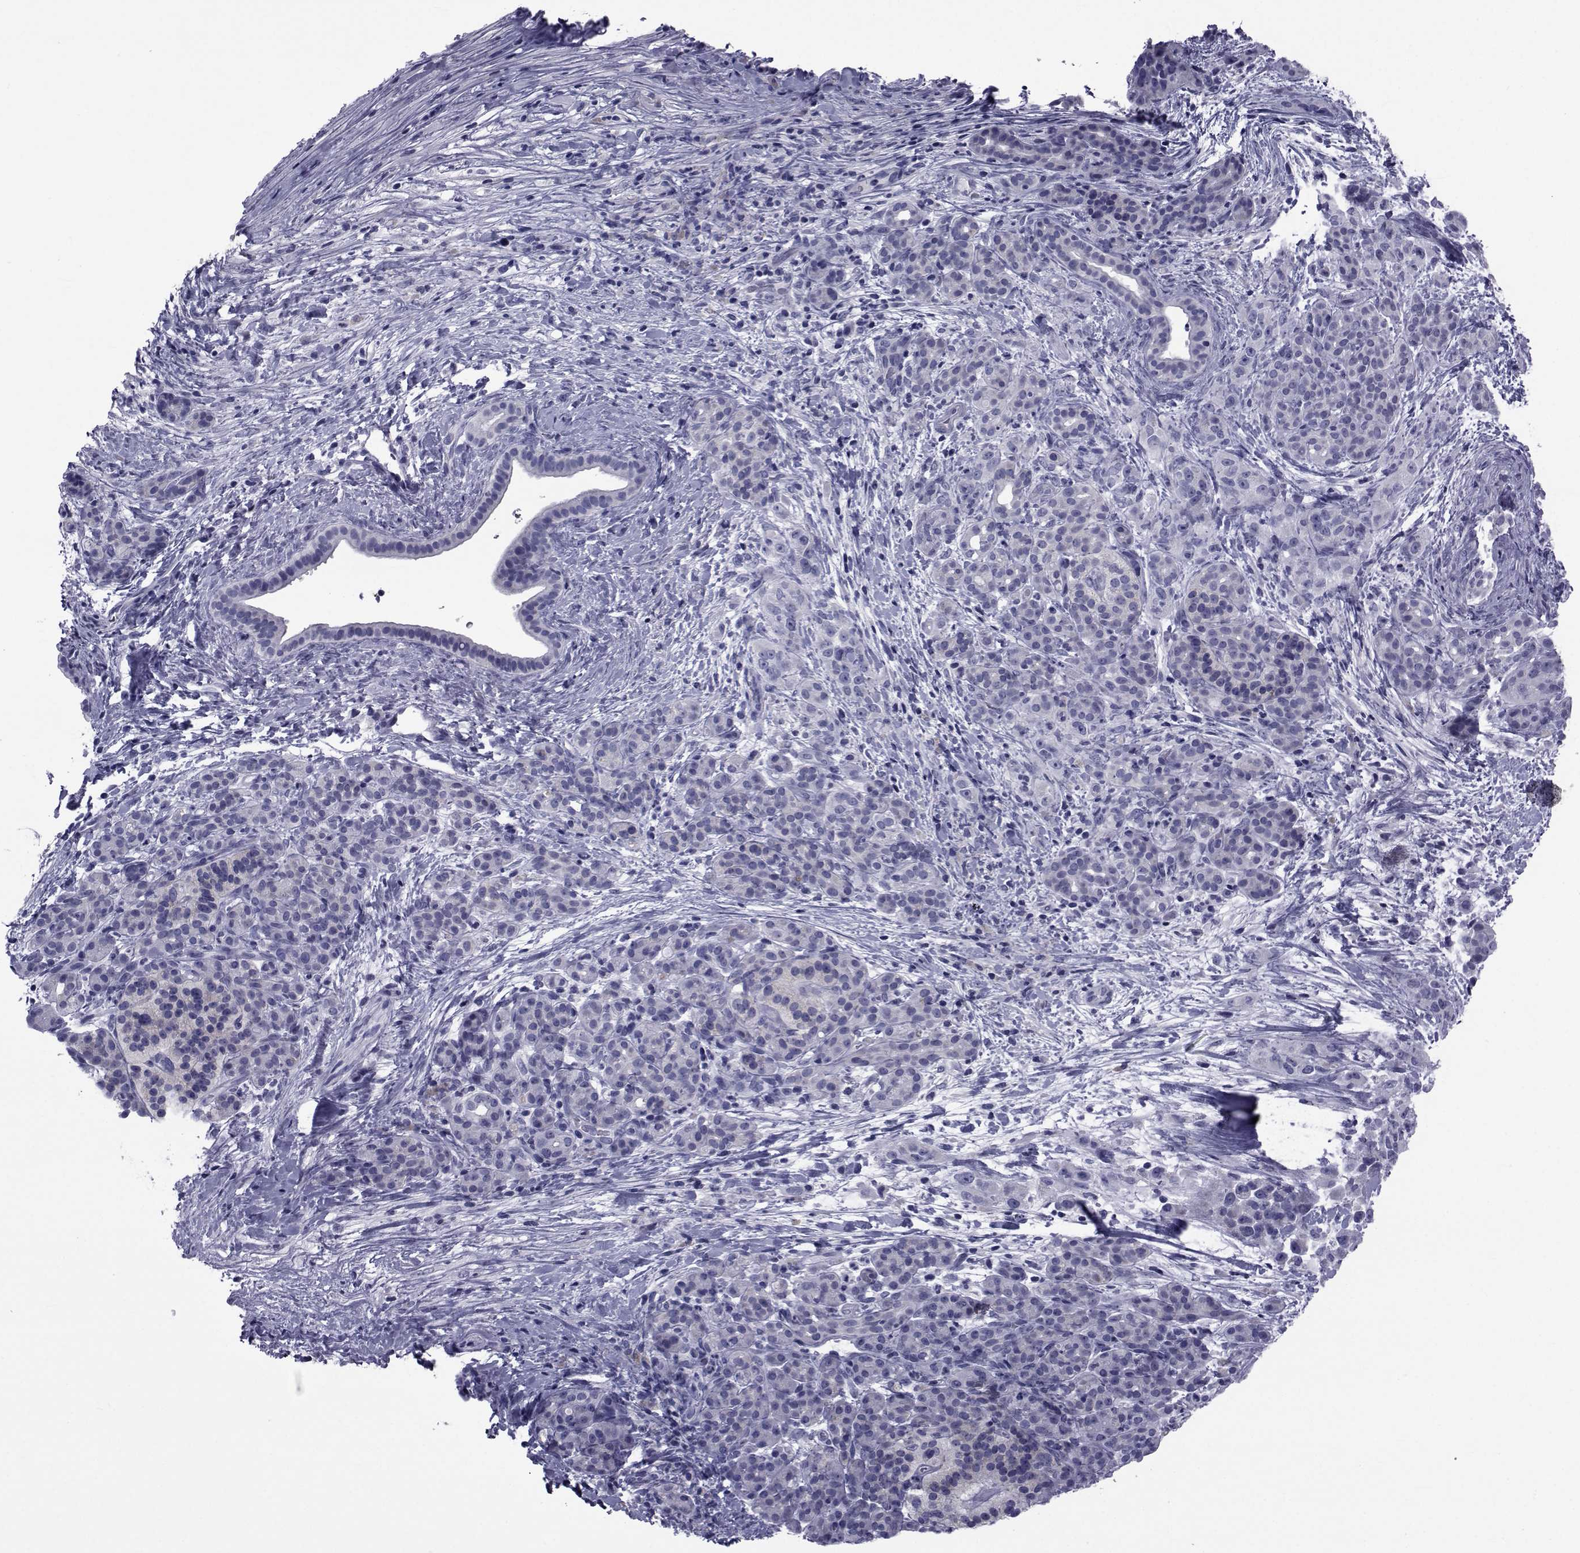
{"staining": {"intensity": "negative", "quantity": "none", "location": "none"}, "tissue": "pancreatic cancer", "cell_type": "Tumor cells", "image_type": "cancer", "snomed": [{"axis": "morphology", "description": "Adenocarcinoma, NOS"}, {"axis": "topography", "description": "Pancreas"}], "caption": "Tumor cells show no significant positivity in pancreatic cancer (adenocarcinoma).", "gene": "GKAP1", "patient": {"sex": "male", "age": 44}}